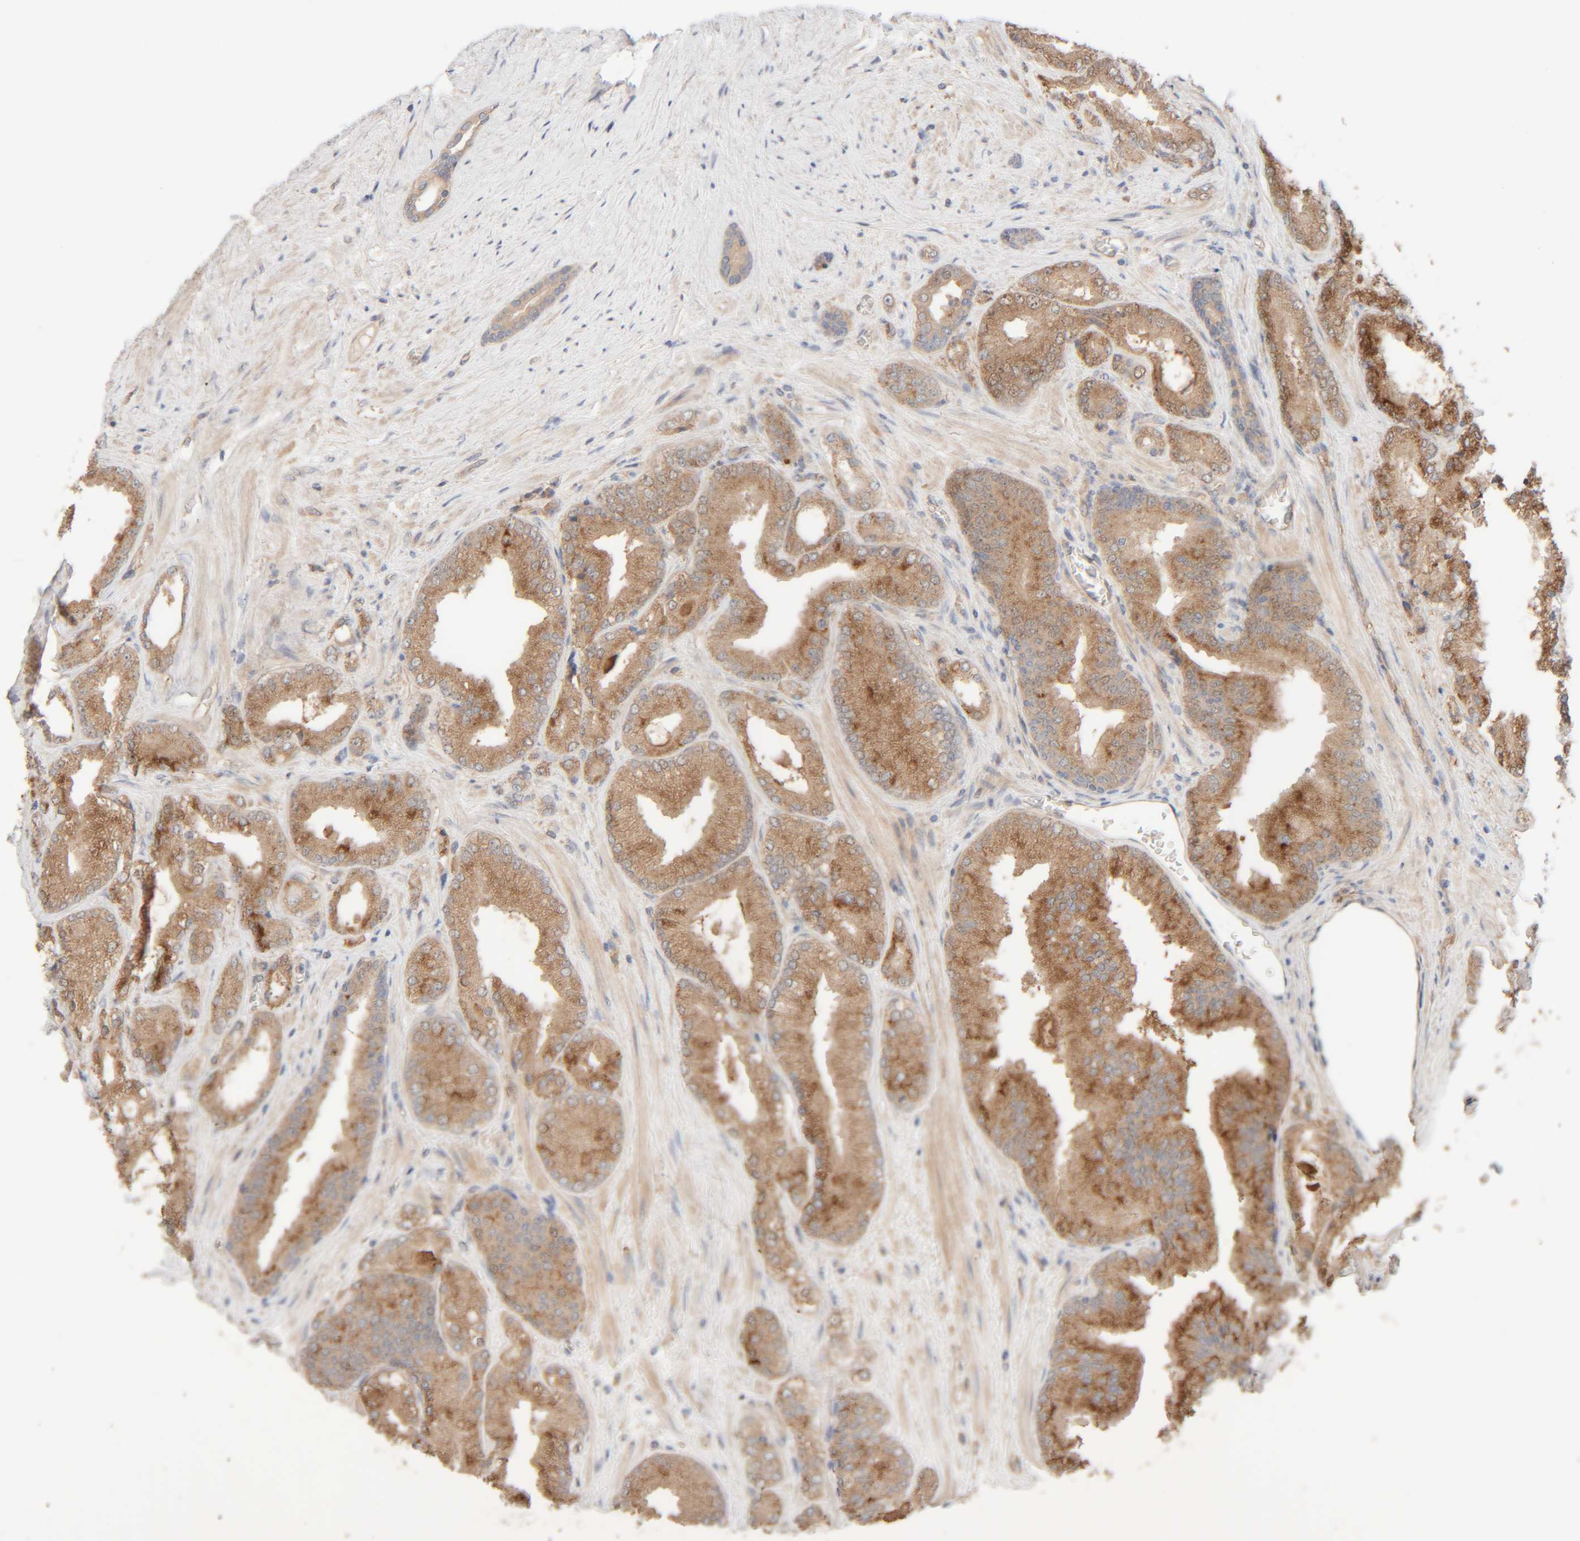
{"staining": {"intensity": "moderate", "quantity": ">75%", "location": "cytoplasmic/membranous"}, "tissue": "prostate cancer", "cell_type": "Tumor cells", "image_type": "cancer", "snomed": [{"axis": "morphology", "description": "Adenocarcinoma, Low grade"}, {"axis": "topography", "description": "Prostate"}], "caption": "Prostate cancer was stained to show a protein in brown. There is medium levels of moderate cytoplasmic/membranous expression in approximately >75% of tumor cells. The staining was performed using DAB (3,3'-diaminobenzidine), with brown indicating positive protein expression. Nuclei are stained blue with hematoxylin.", "gene": "TMEM192", "patient": {"sex": "male", "age": 65}}